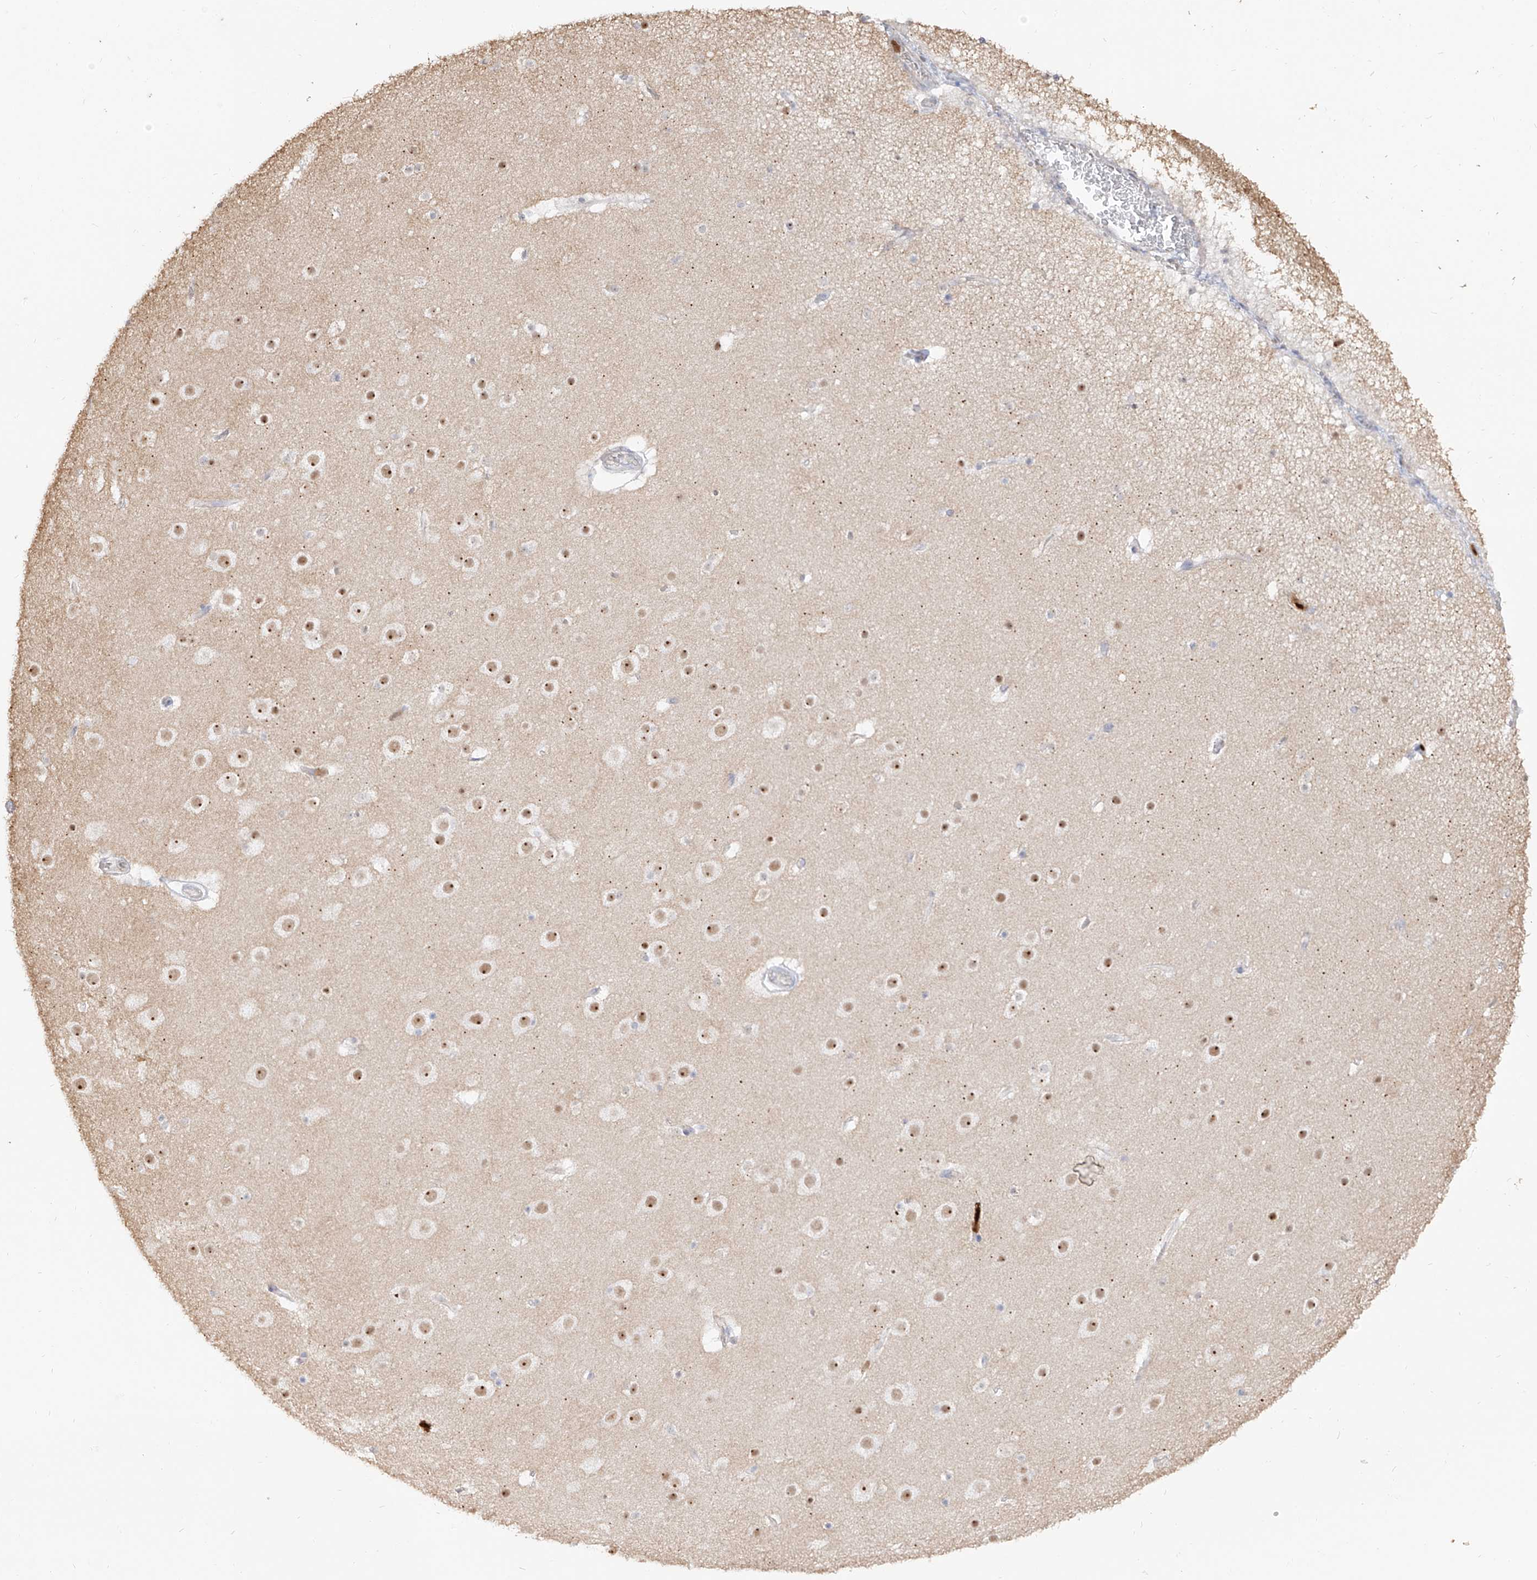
{"staining": {"intensity": "negative", "quantity": "none", "location": "none"}, "tissue": "cerebral cortex", "cell_type": "Endothelial cells", "image_type": "normal", "snomed": [{"axis": "morphology", "description": "Normal tissue, NOS"}, {"axis": "topography", "description": "Cerebral cortex"}], "caption": "Immunohistochemistry (IHC) of normal human cerebral cortex shows no expression in endothelial cells.", "gene": "ZNF227", "patient": {"sex": "male", "age": 57}}